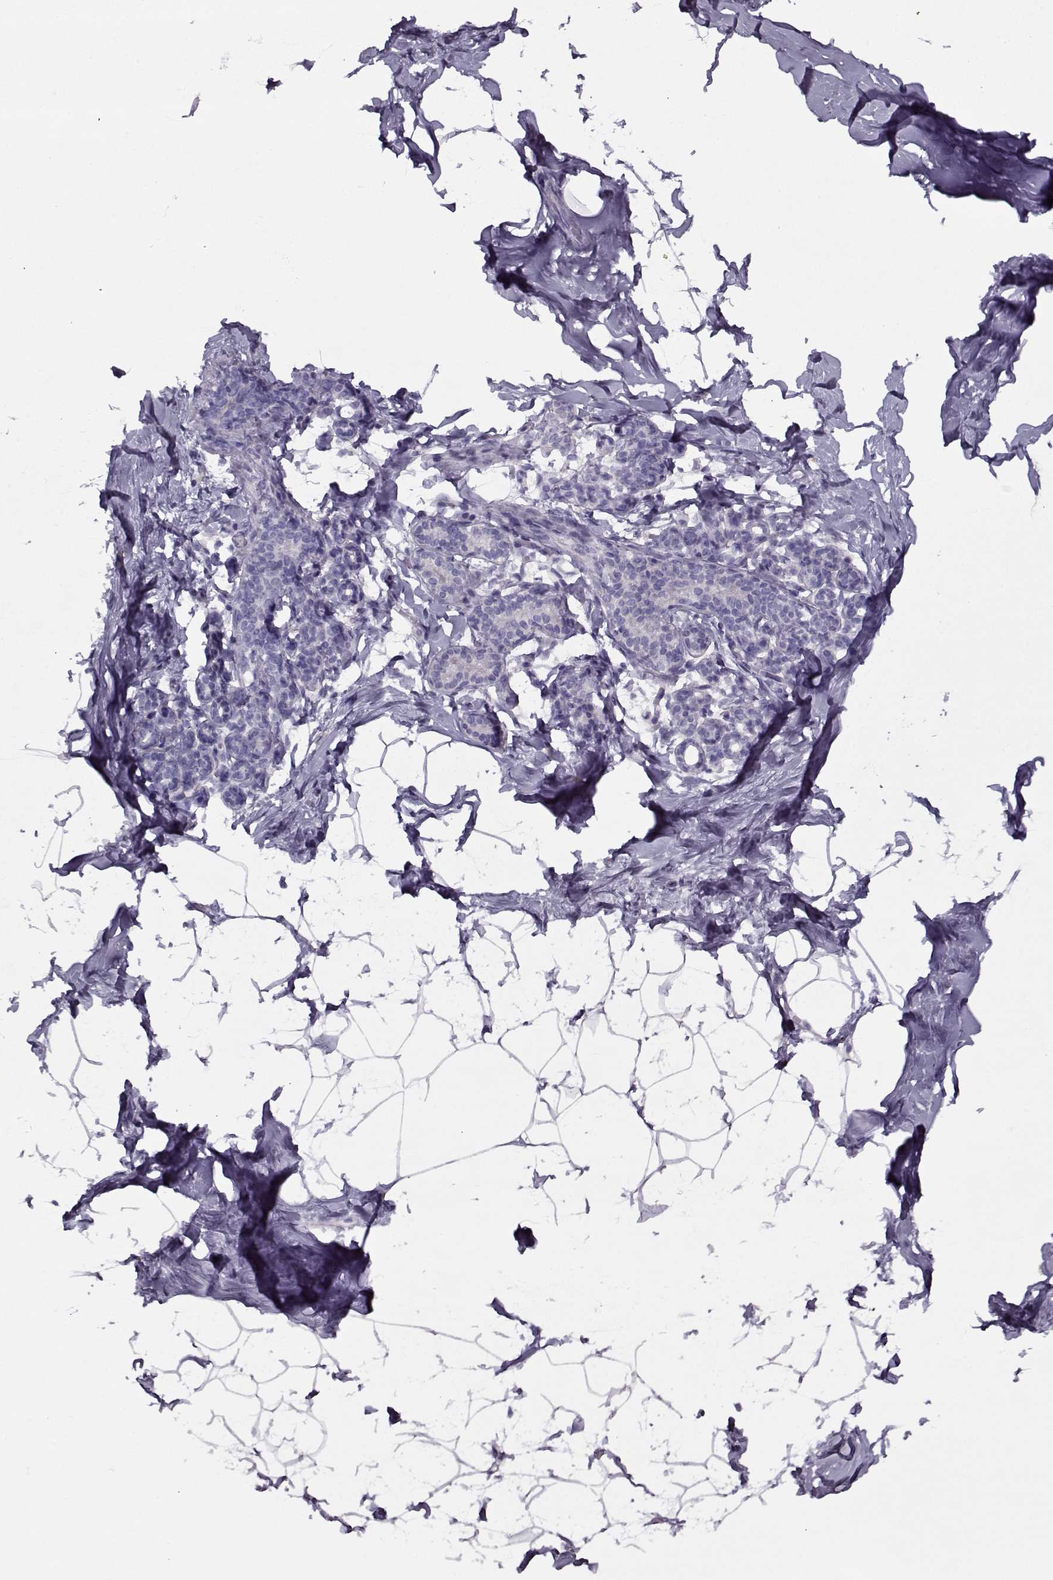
{"staining": {"intensity": "negative", "quantity": "none", "location": "none"}, "tissue": "breast", "cell_type": "Adipocytes", "image_type": "normal", "snomed": [{"axis": "morphology", "description": "Normal tissue, NOS"}, {"axis": "topography", "description": "Breast"}], "caption": "Immunohistochemistry (IHC) of benign breast displays no positivity in adipocytes.", "gene": "PP2D1", "patient": {"sex": "female", "age": 32}}